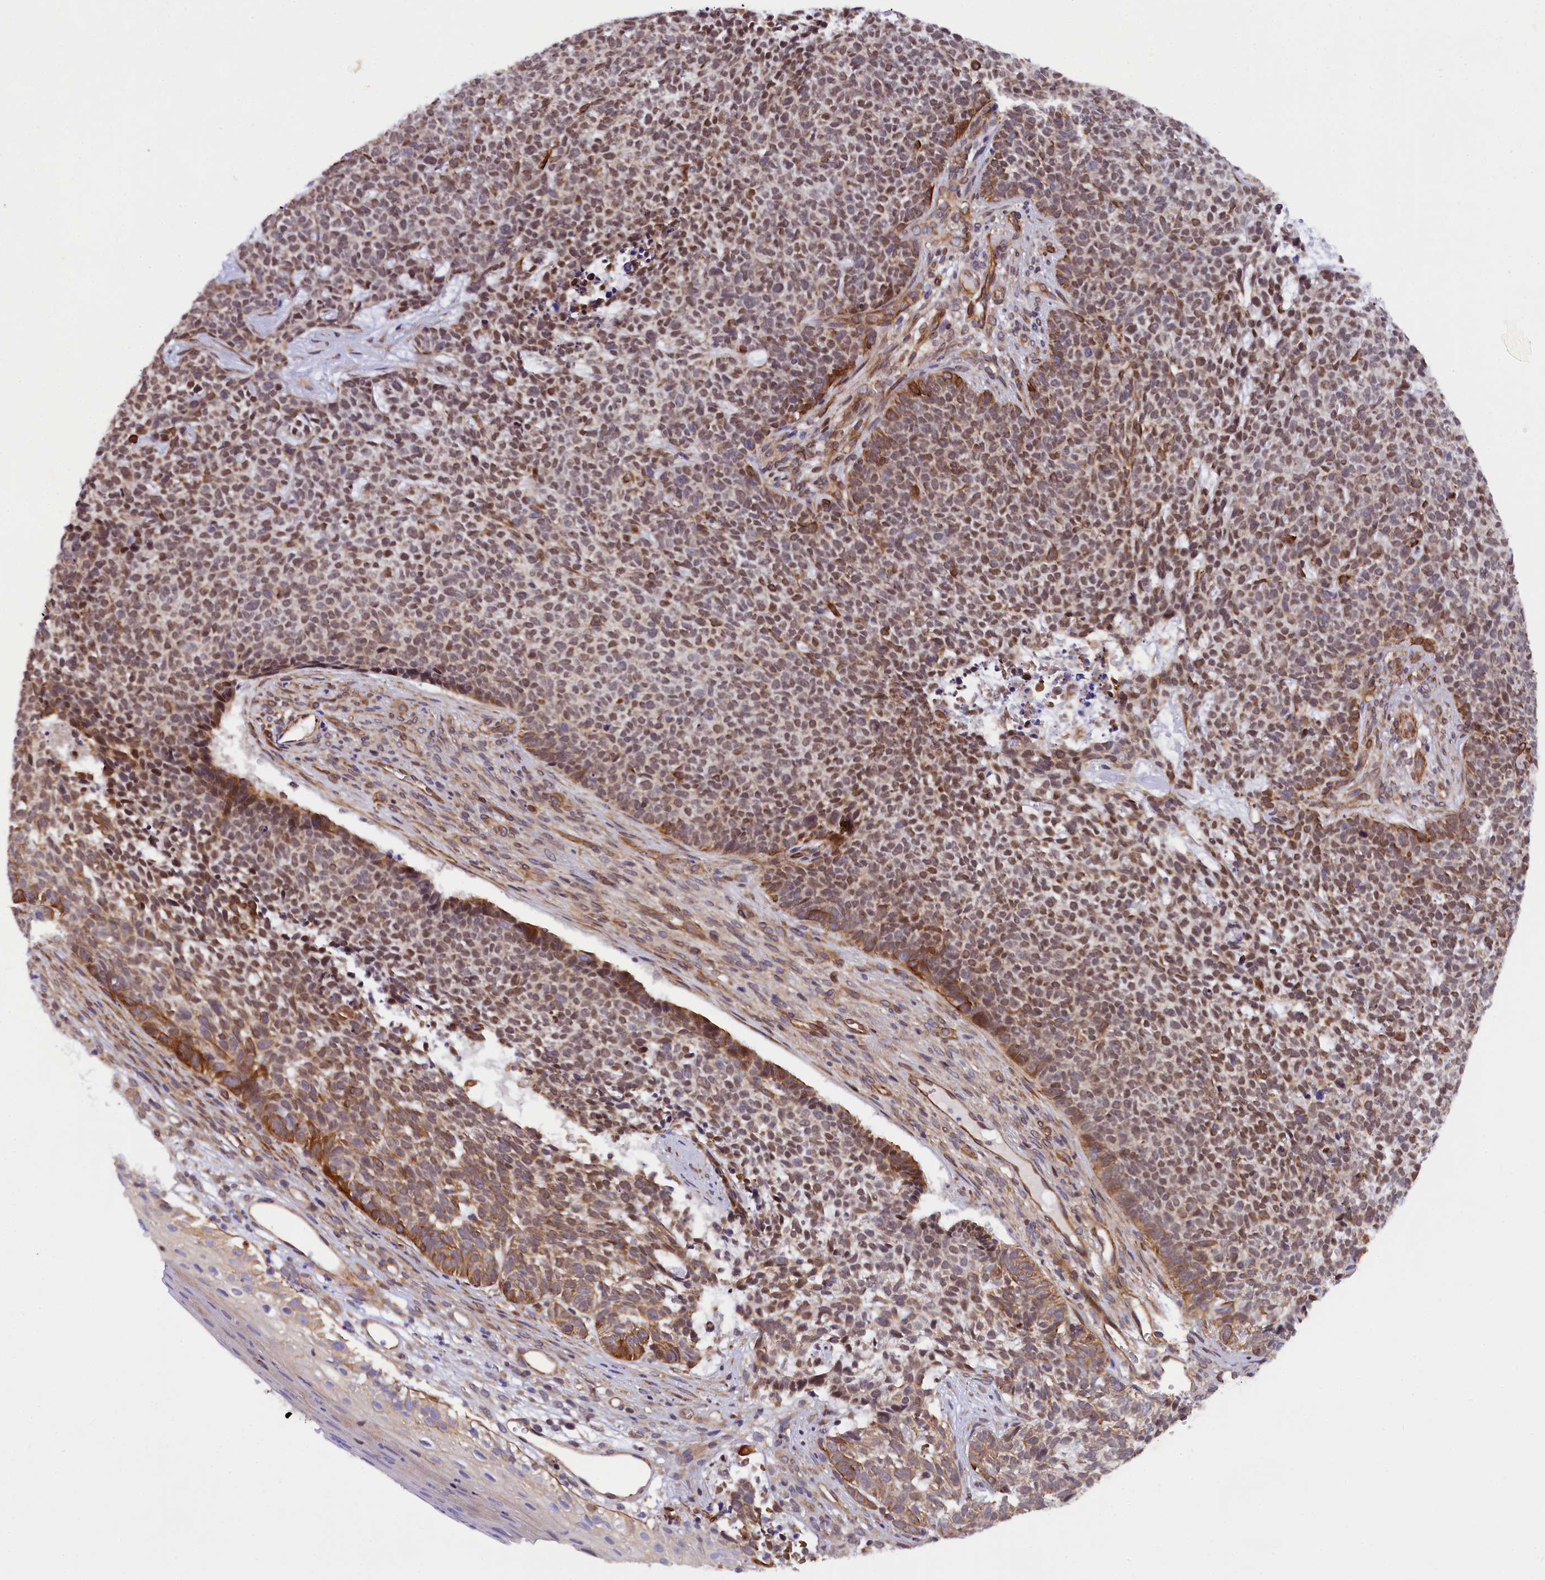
{"staining": {"intensity": "moderate", "quantity": ">75%", "location": "cytoplasmic/membranous,nuclear"}, "tissue": "skin cancer", "cell_type": "Tumor cells", "image_type": "cancer", "snomed": [{"axis": "morphology", "description": "Basal cell carcinoma"}, {"axis": "topography", "description": "Skin"}], "caption": "A photomicrograph of skin basal cell carcinoma stained for a protein exhibits moderate cytoplasmic/membranous and nuclear brown staining in tumor cells.", "gene": "SP4", "patient": {"sex": "female", "age": 84}}